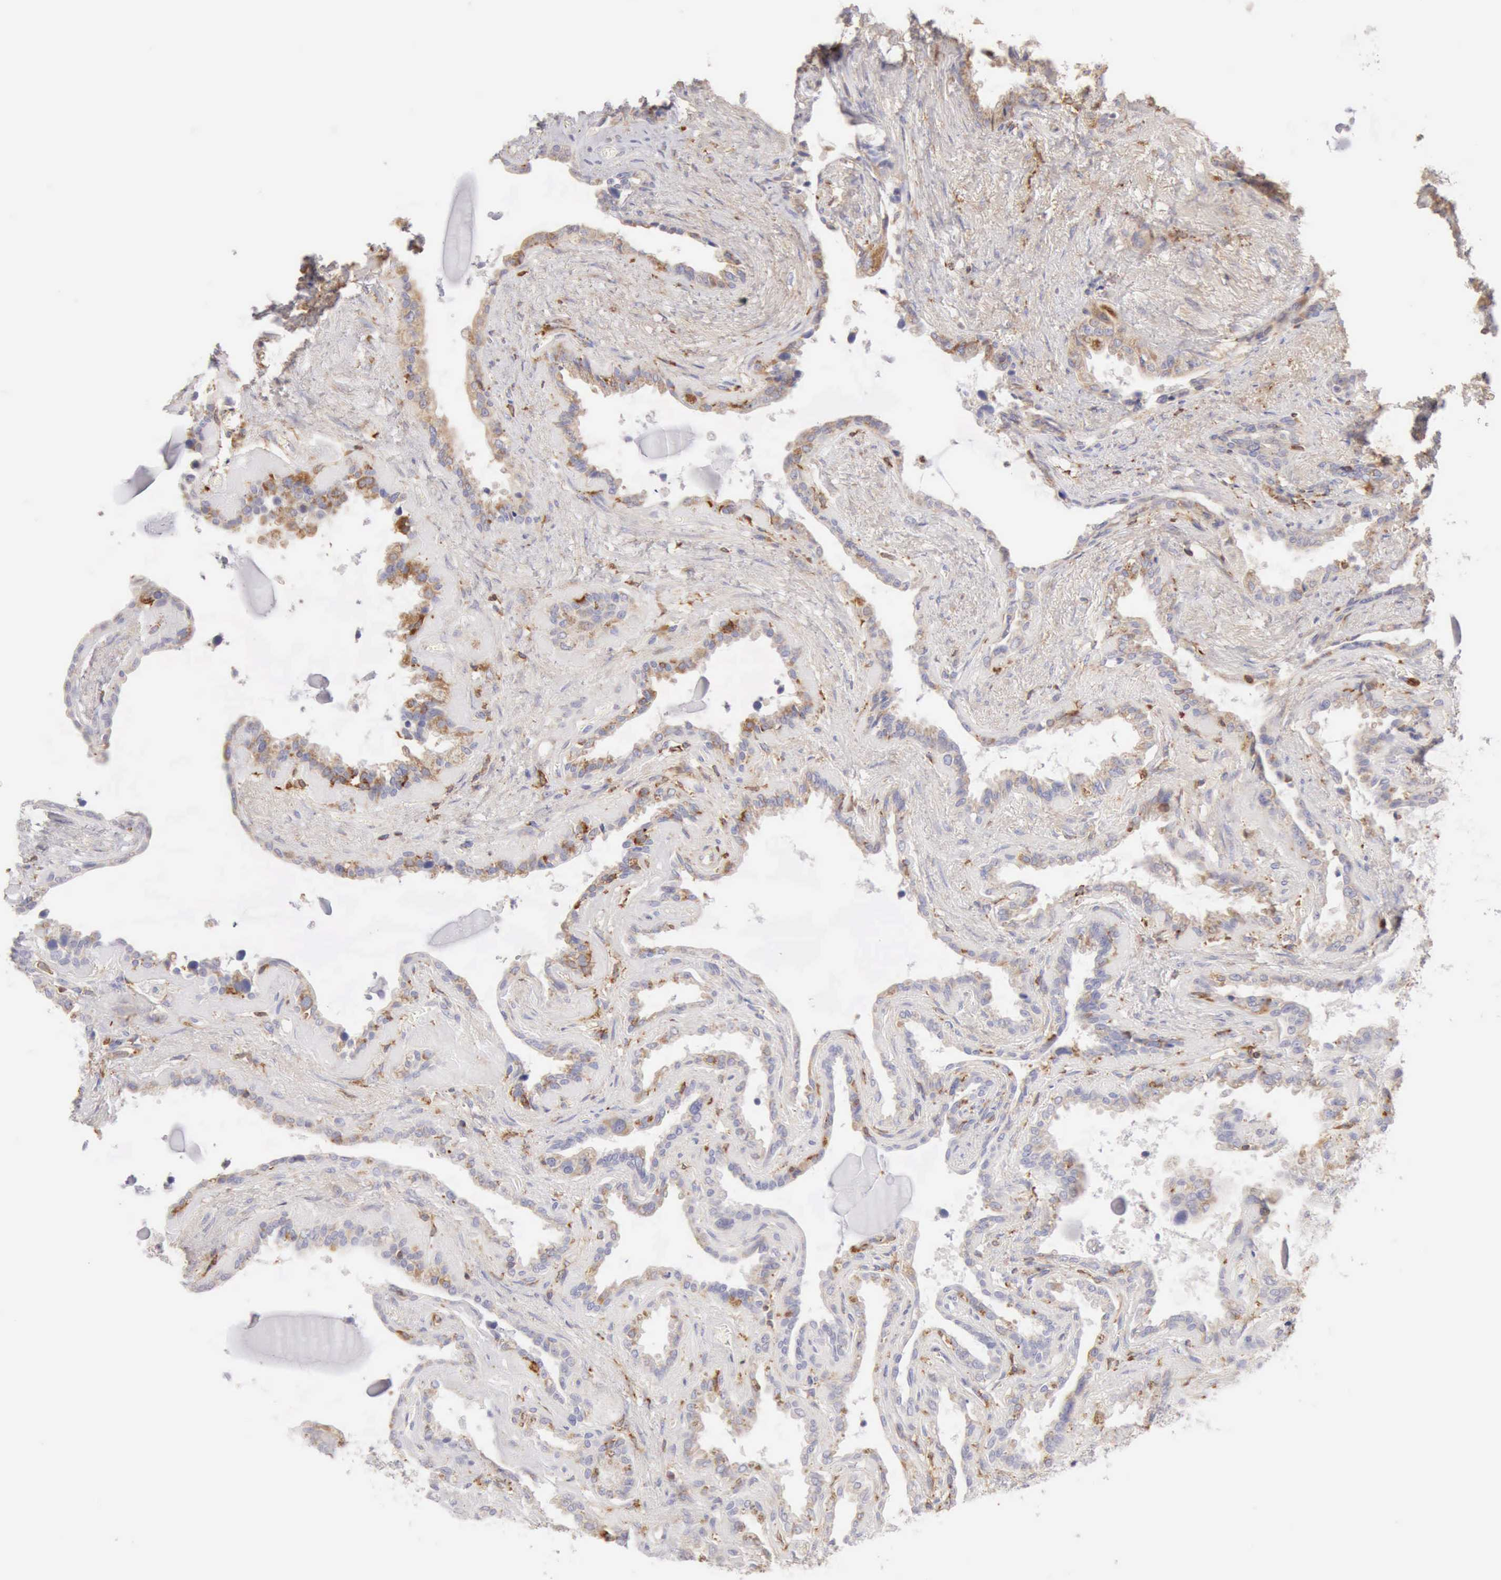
{"staining": {"intensity": "weak", "quantity": "25%-75%", "location": "cytoplasmic/membranous"}, "tissue": "seminal vesicle", "cell_type": "Glandular cells", "image_type": "normal", "snomed": [{"axis": "morphology", "description": "Normal tissue, NOS"}, {"axis": "morphology", "description": "Inflammation, NOS"}, {"axis": "topography", "description": "Urinary bladder"}, {"axis": "topography", "description": "Prostate"}, {"axis": "topography", "description": "Seminal veicle"}], "caption": "Weak cytoplasmic/membranous staining is present in about 25%-75% of glandular cells in benign seminal vesicle.", "gene": "ARHGAP4", "patient": {"sex": "male", "age": 82}}